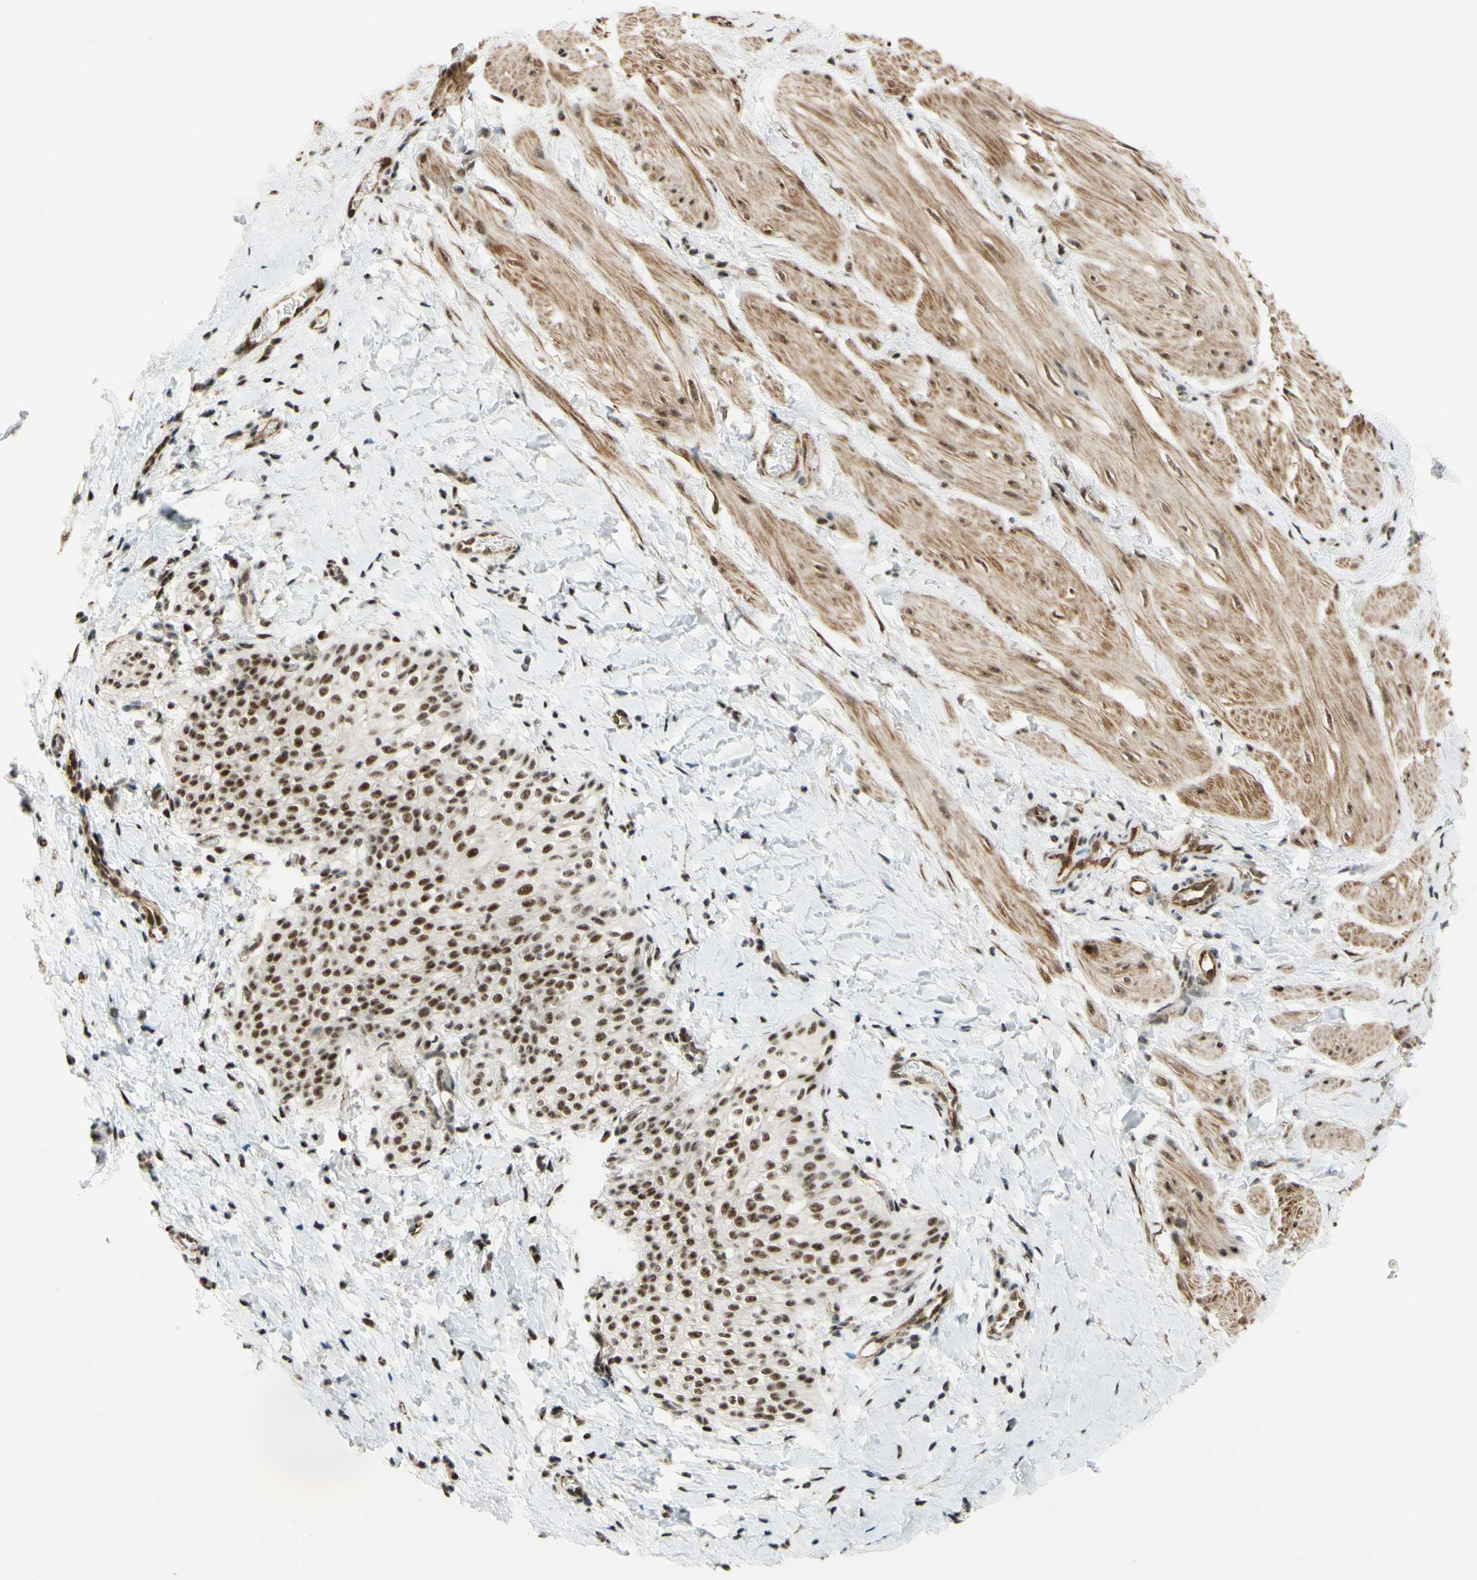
{"staining": {"intensity": "moderate", "quantity": ">75%", "location": "cytoplasmic/membranous,nuclear"}, "tissue": "smooth muscle", "cell_type": "Smooth muscle cells", "image_type": "normal", "snomed": [{"axis": "morphology", "description": "Normal tissue, NOS"}, {"axis": "topography", "description": "Smooth muscle"}], "caption": "A brown stain labels moderate cytoplasmic/membranous,nuclear expression of a protein in smooth muscle cells of unremarkable smooth muscle.", "gene": "SAP18", "patient": {"sex": "male", "age": 16}}